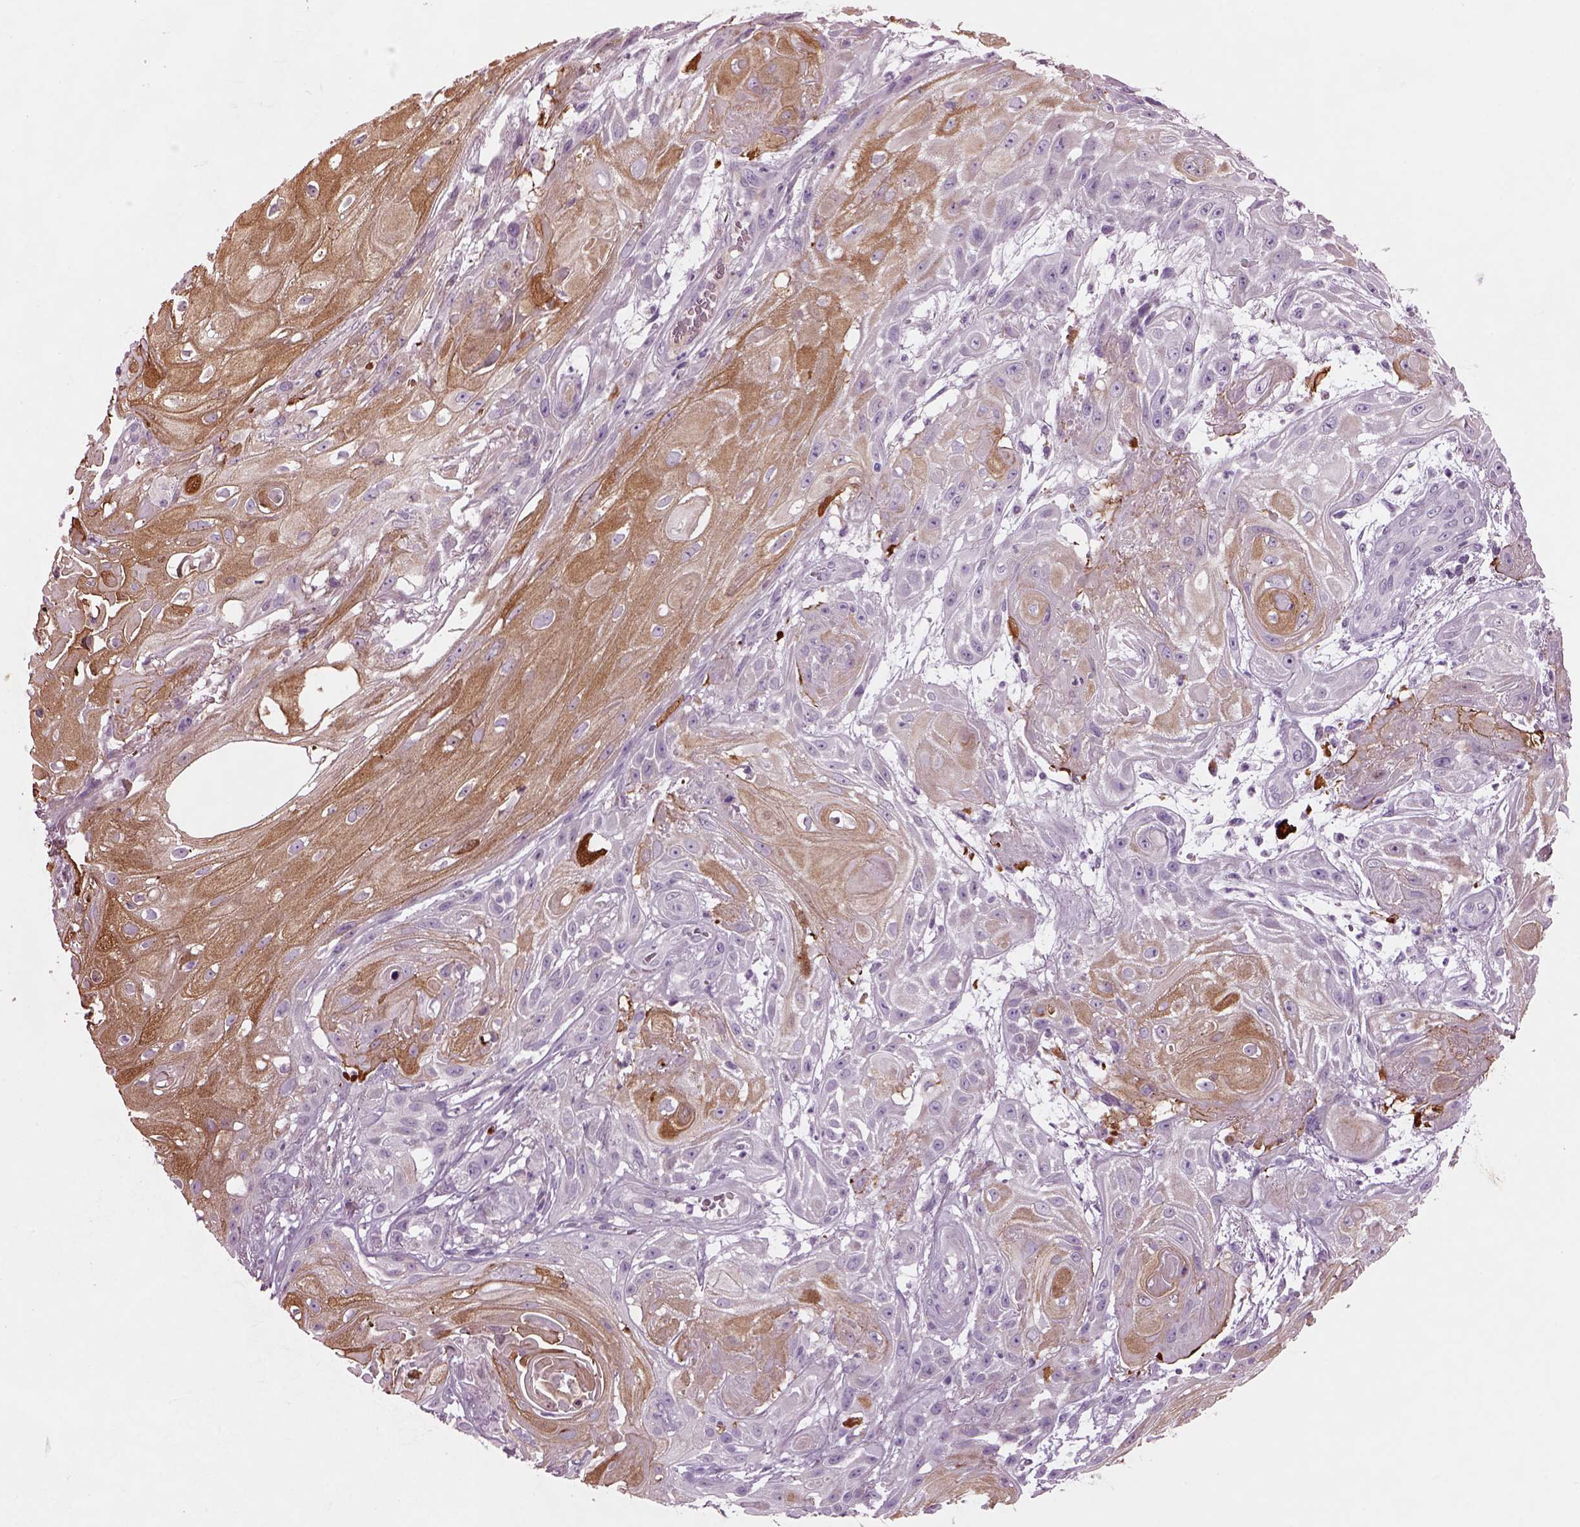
{"staining": {"intensity": "moderate", "quantity": "25%-75%", "location": "cytoplasmic/membranous"}, "tissue": "skin cancer", "cell_type": "Tumor cells", "image_type": "cancer", "snomed": [{"axis": "morphology", "description": "Squamous cell carcinoma, NOS"}, {"axis": "topography", "description": "Skin"}], "caption": "This image displays IHC staining of skin cancer, with medium moderate cytoplasmic/membranous positivity in about 25%-75% of tumor cells.", "gene": "PRR9", "patient": {"sex": "male", "age": 62}}